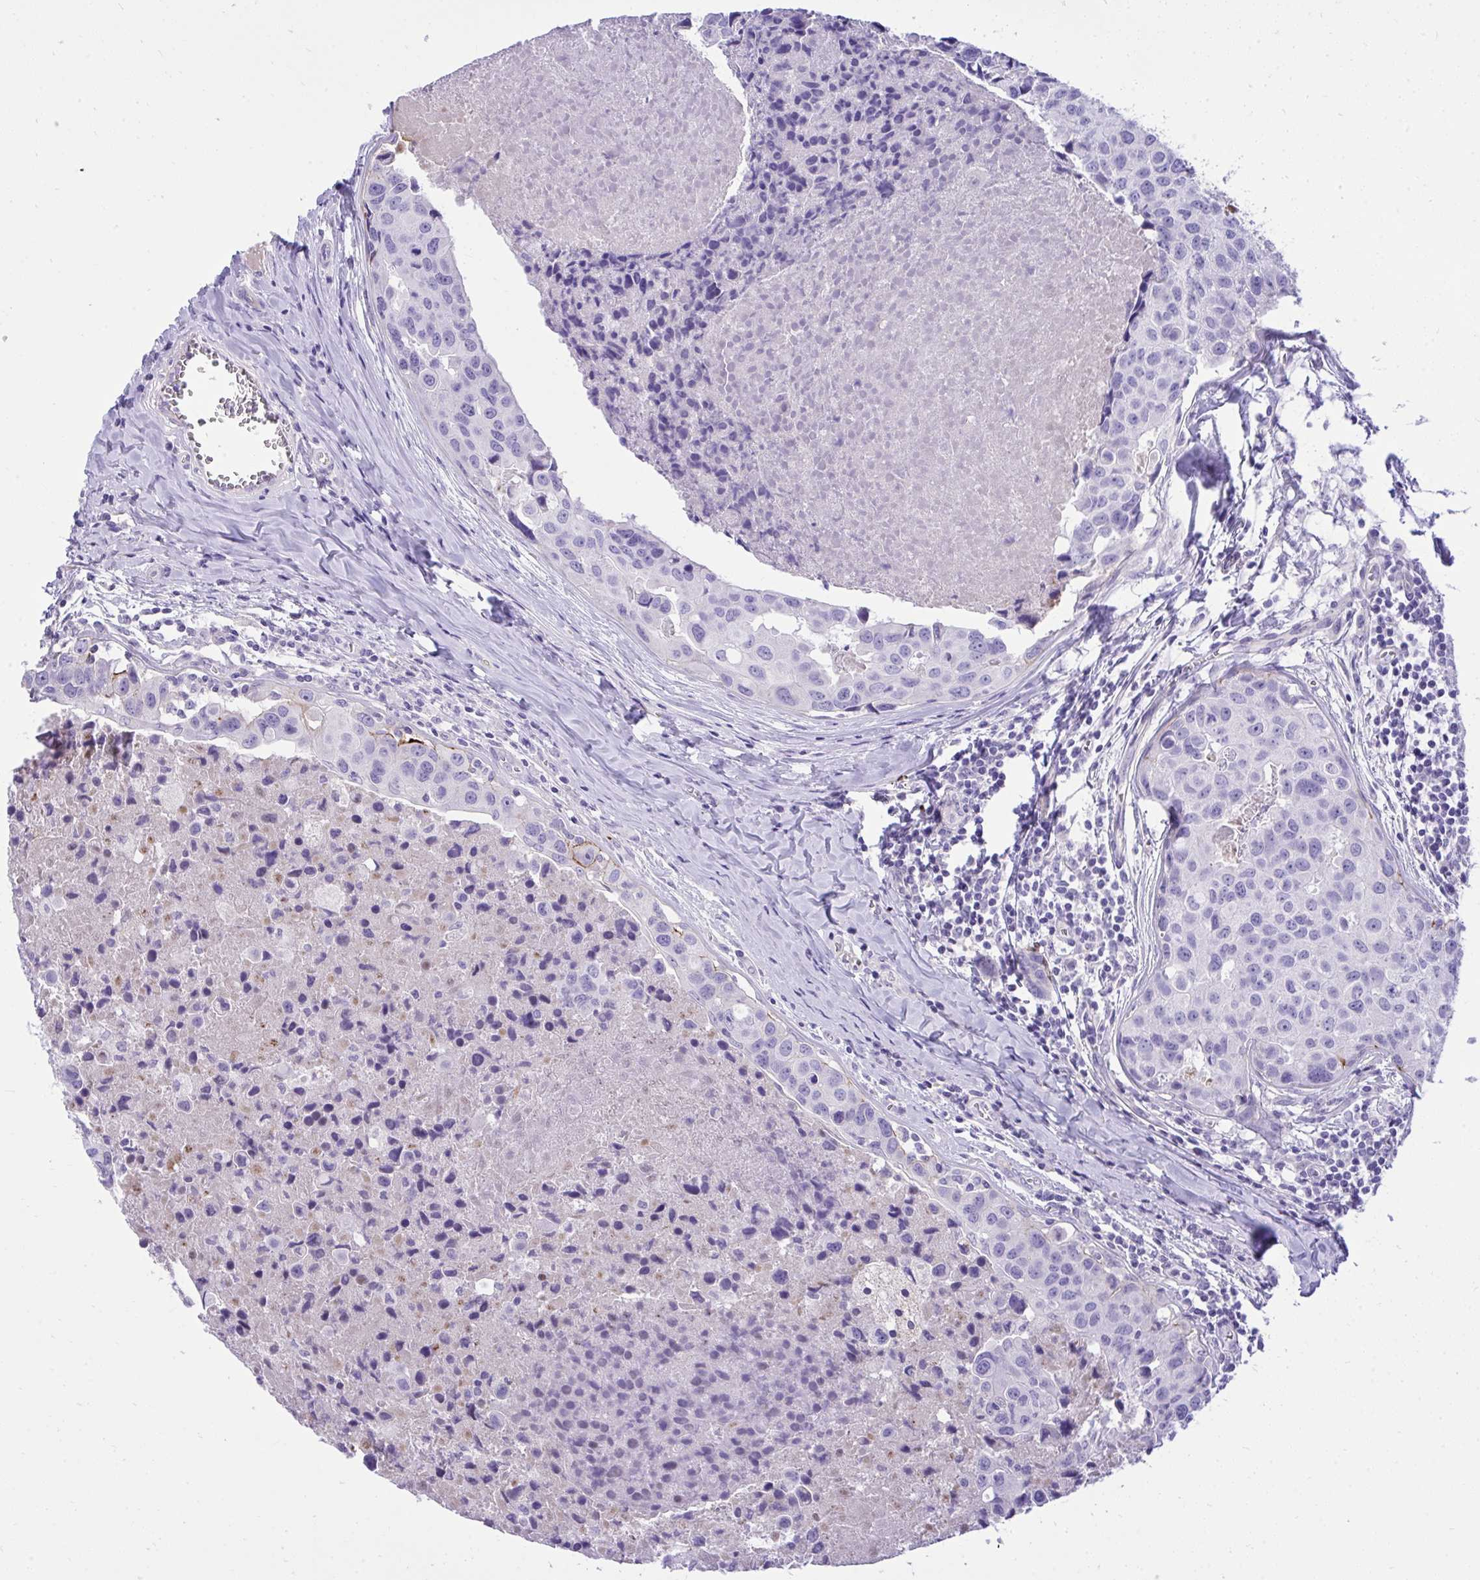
{"staining": {"intensity": "negative", "quantity": "none", "location": "none"}, "tissue": "breast cancer", "cell_type": "Tumor cells", "image_type": "cancer", "snomed": [{"axis": "morphology", "description": "Duct carcinoma"}, {"axis": "topography", "description": "Breast"}], "caption": "Human breast intraductal carcinoma stained for a protein using immunohistochemistry (IHC) demonstrates no positivity in tumor cells.", "gene": "HRG", "patient": {"sex": "female", "age": 24}}